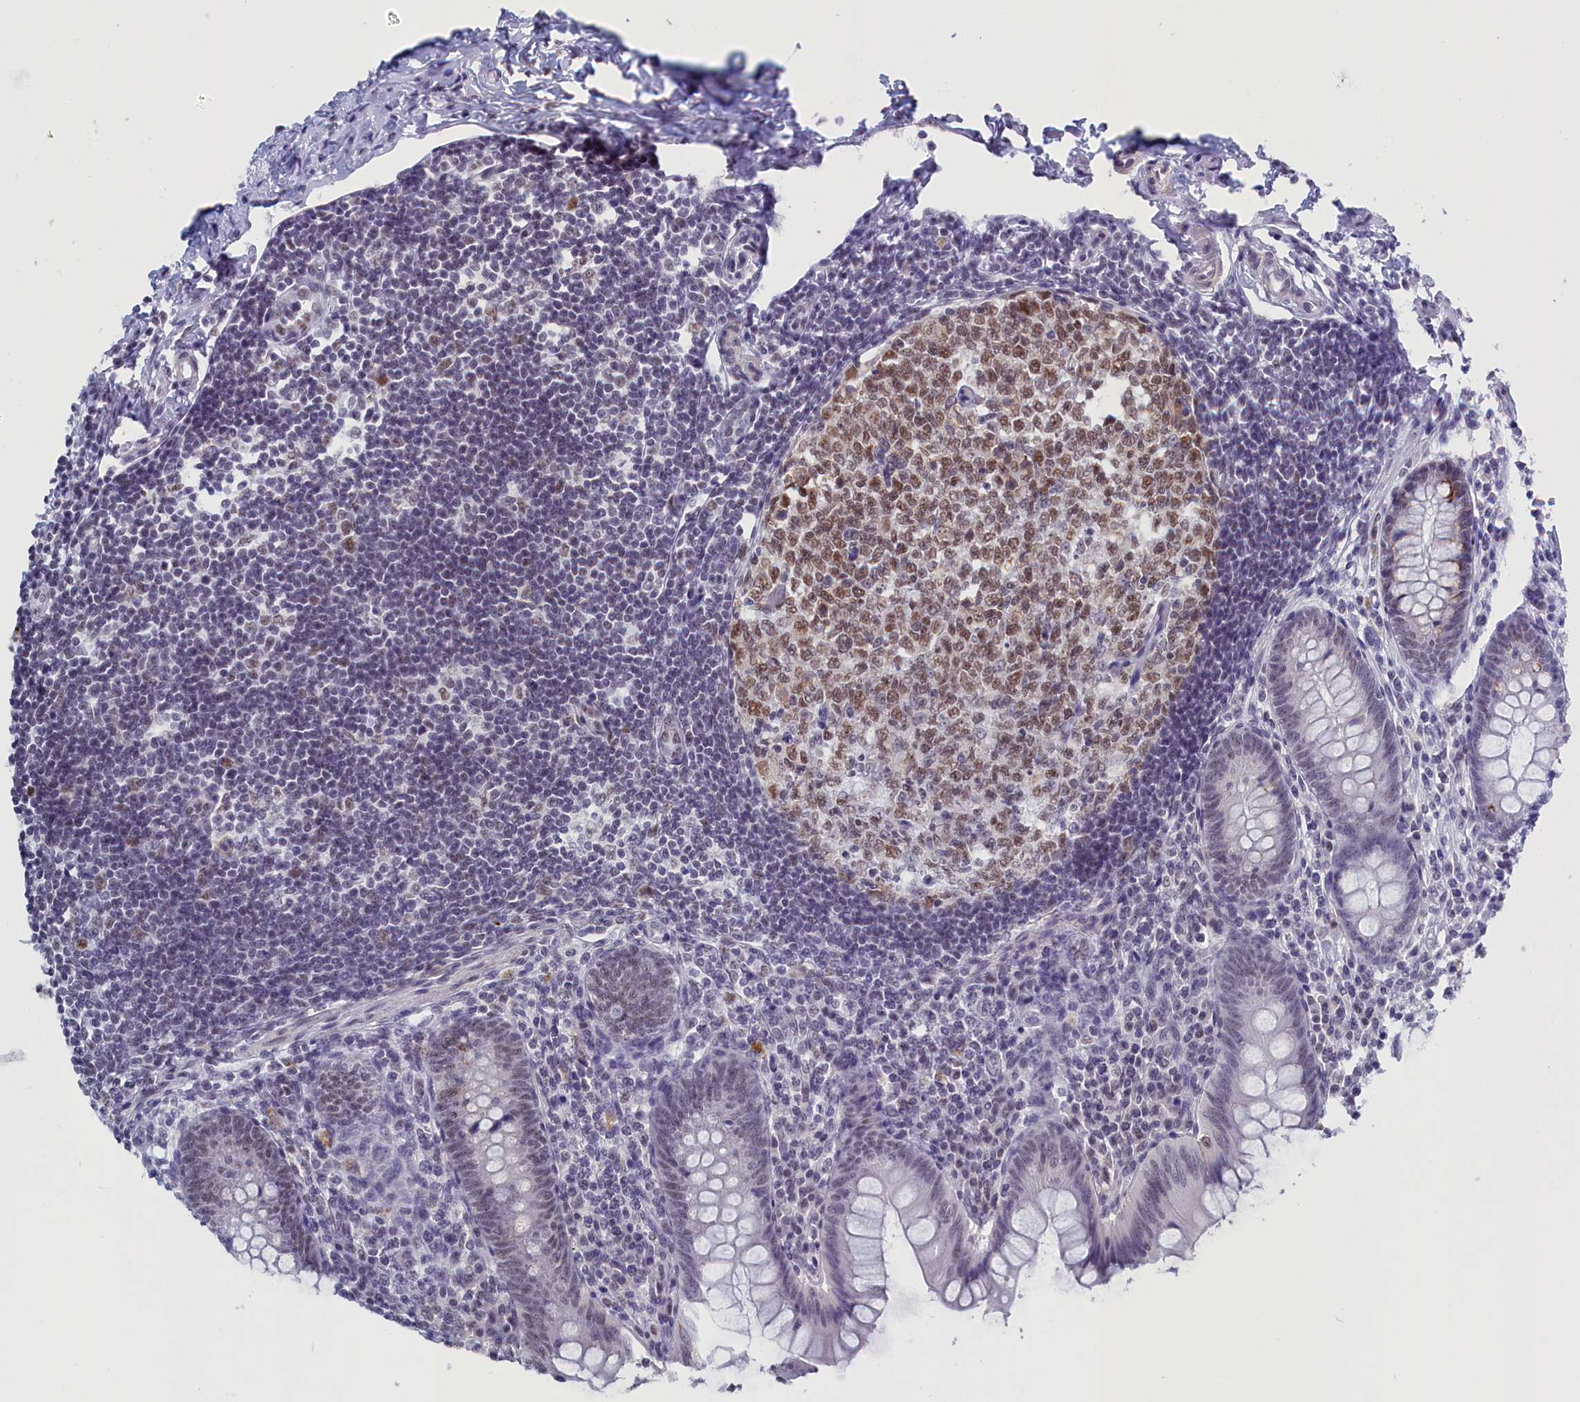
{"staining": {"intensity": "moderate", "quantity": "25%-75%", "location": "nuclear"}, "tissue": "appendix", "cell_type": "Glandular cells", "image_type": "normal", "snomed": [{"axis": "morphology", "description": "Normal tissue, NOS"}, {"axis": "topography", "description": "Appendix"}], "caption": "Unremarkable appendix shows moderate nuclear positivity in approximately 25%-75% of glandular cells, visualized by immunohistochemistry.", "gene": "CD2BP2", "patient": {"sex": "female", "age": 33}}